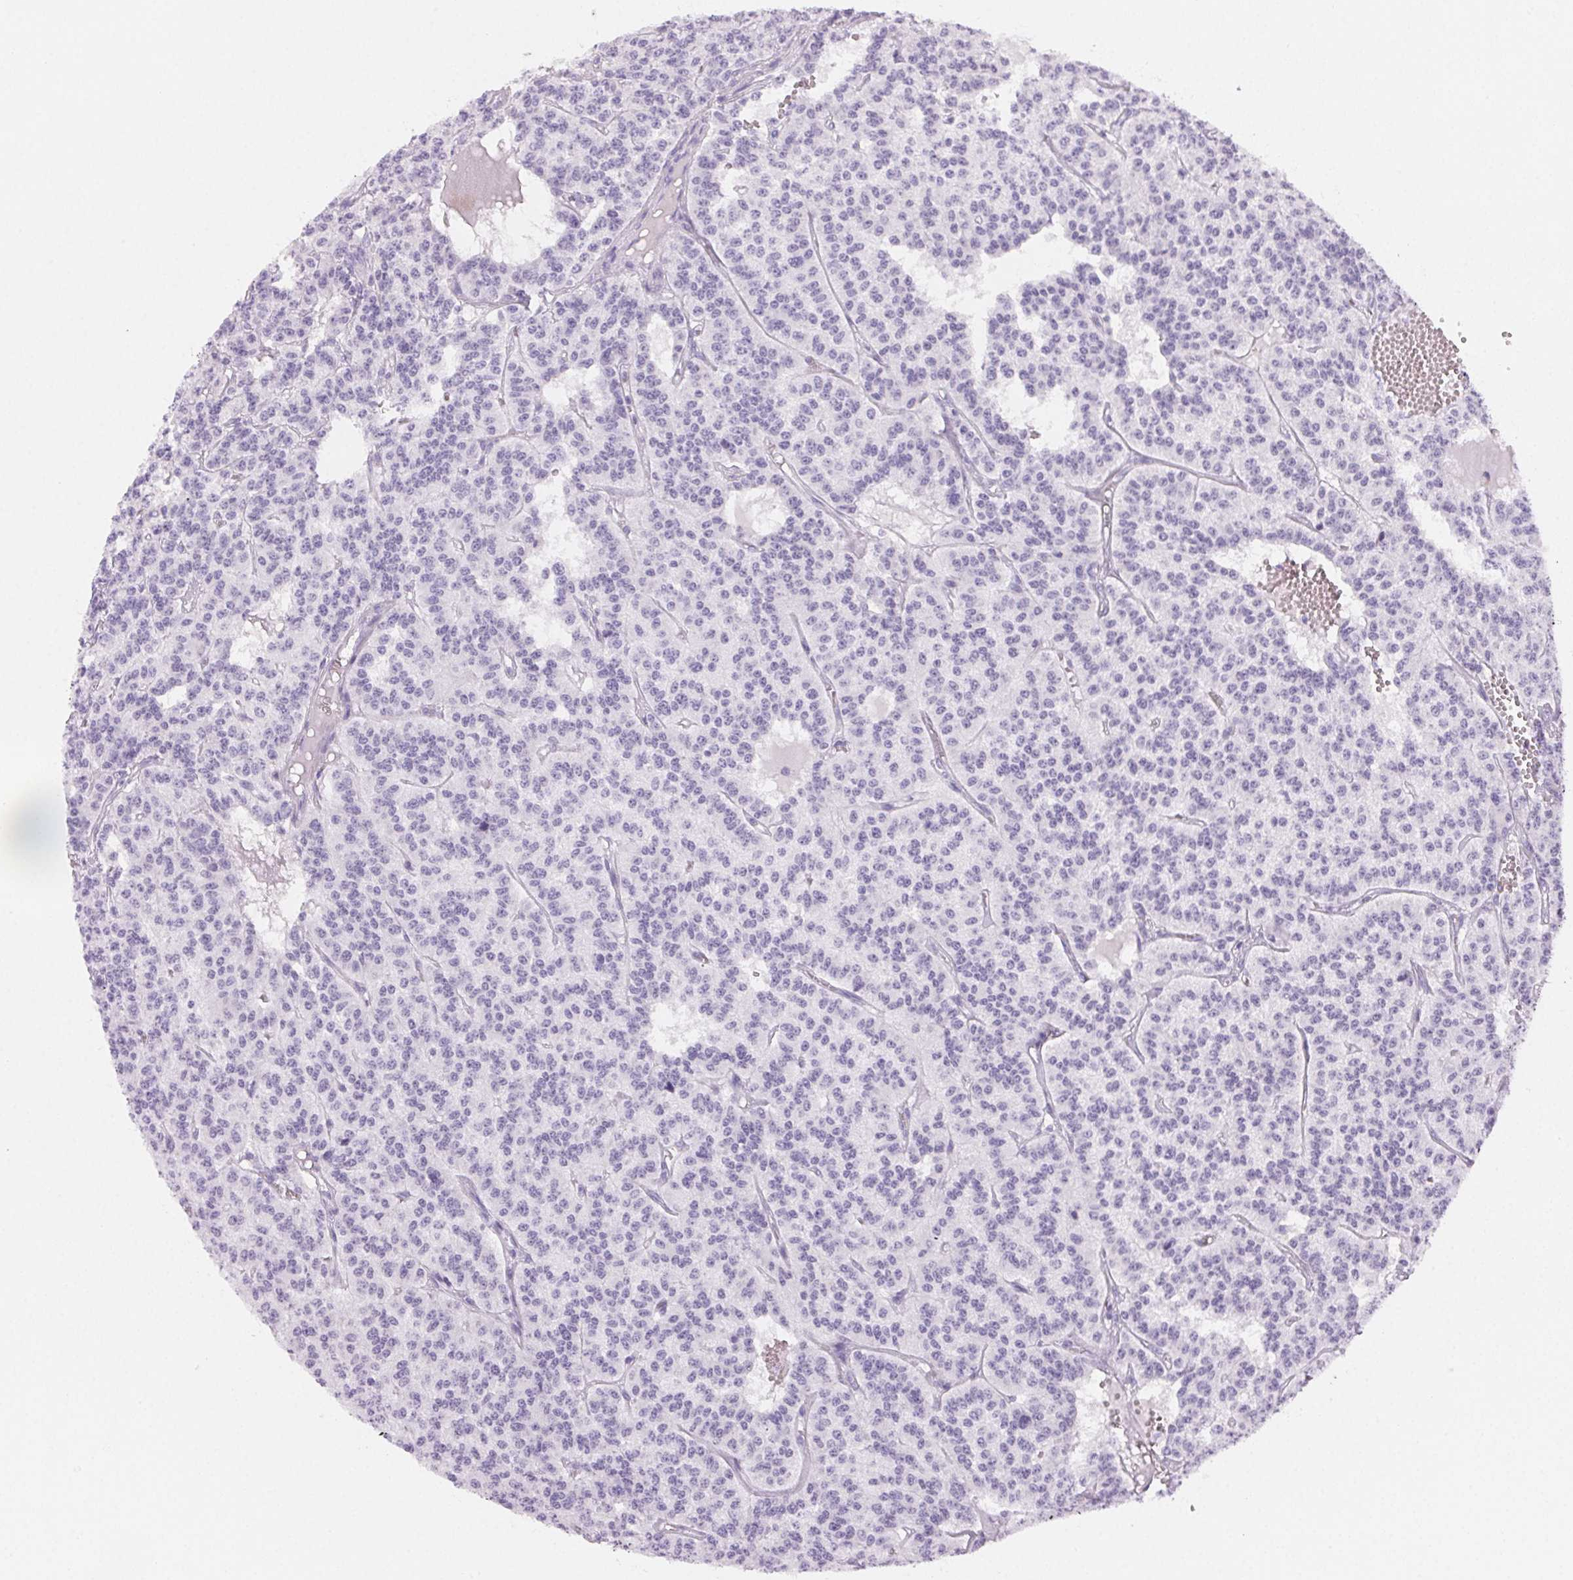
{"staining": {"intensity": "negative", "quantity": "none", "location": "none"}, "tissue": "carcinoid", "cell_type": "Tumor cells", "image_type": "cancer", "snomed": [{"axis": "morphology", "description": "Carcinoid, malignant, NOS"}, {"axis": "topography", "description": "Lung"}], "caption": "Carcinoid was stained to show a protein in brown. There is no significant staining in tumor cells. Brightfield microscopy of IHC stained with DAB (3,3'-diaminobenzidine) (brown) and hematoxylin (blue), captured at high magnification.", "gene": "PADI4", "patient": {"sex": "female", "age": 71}}